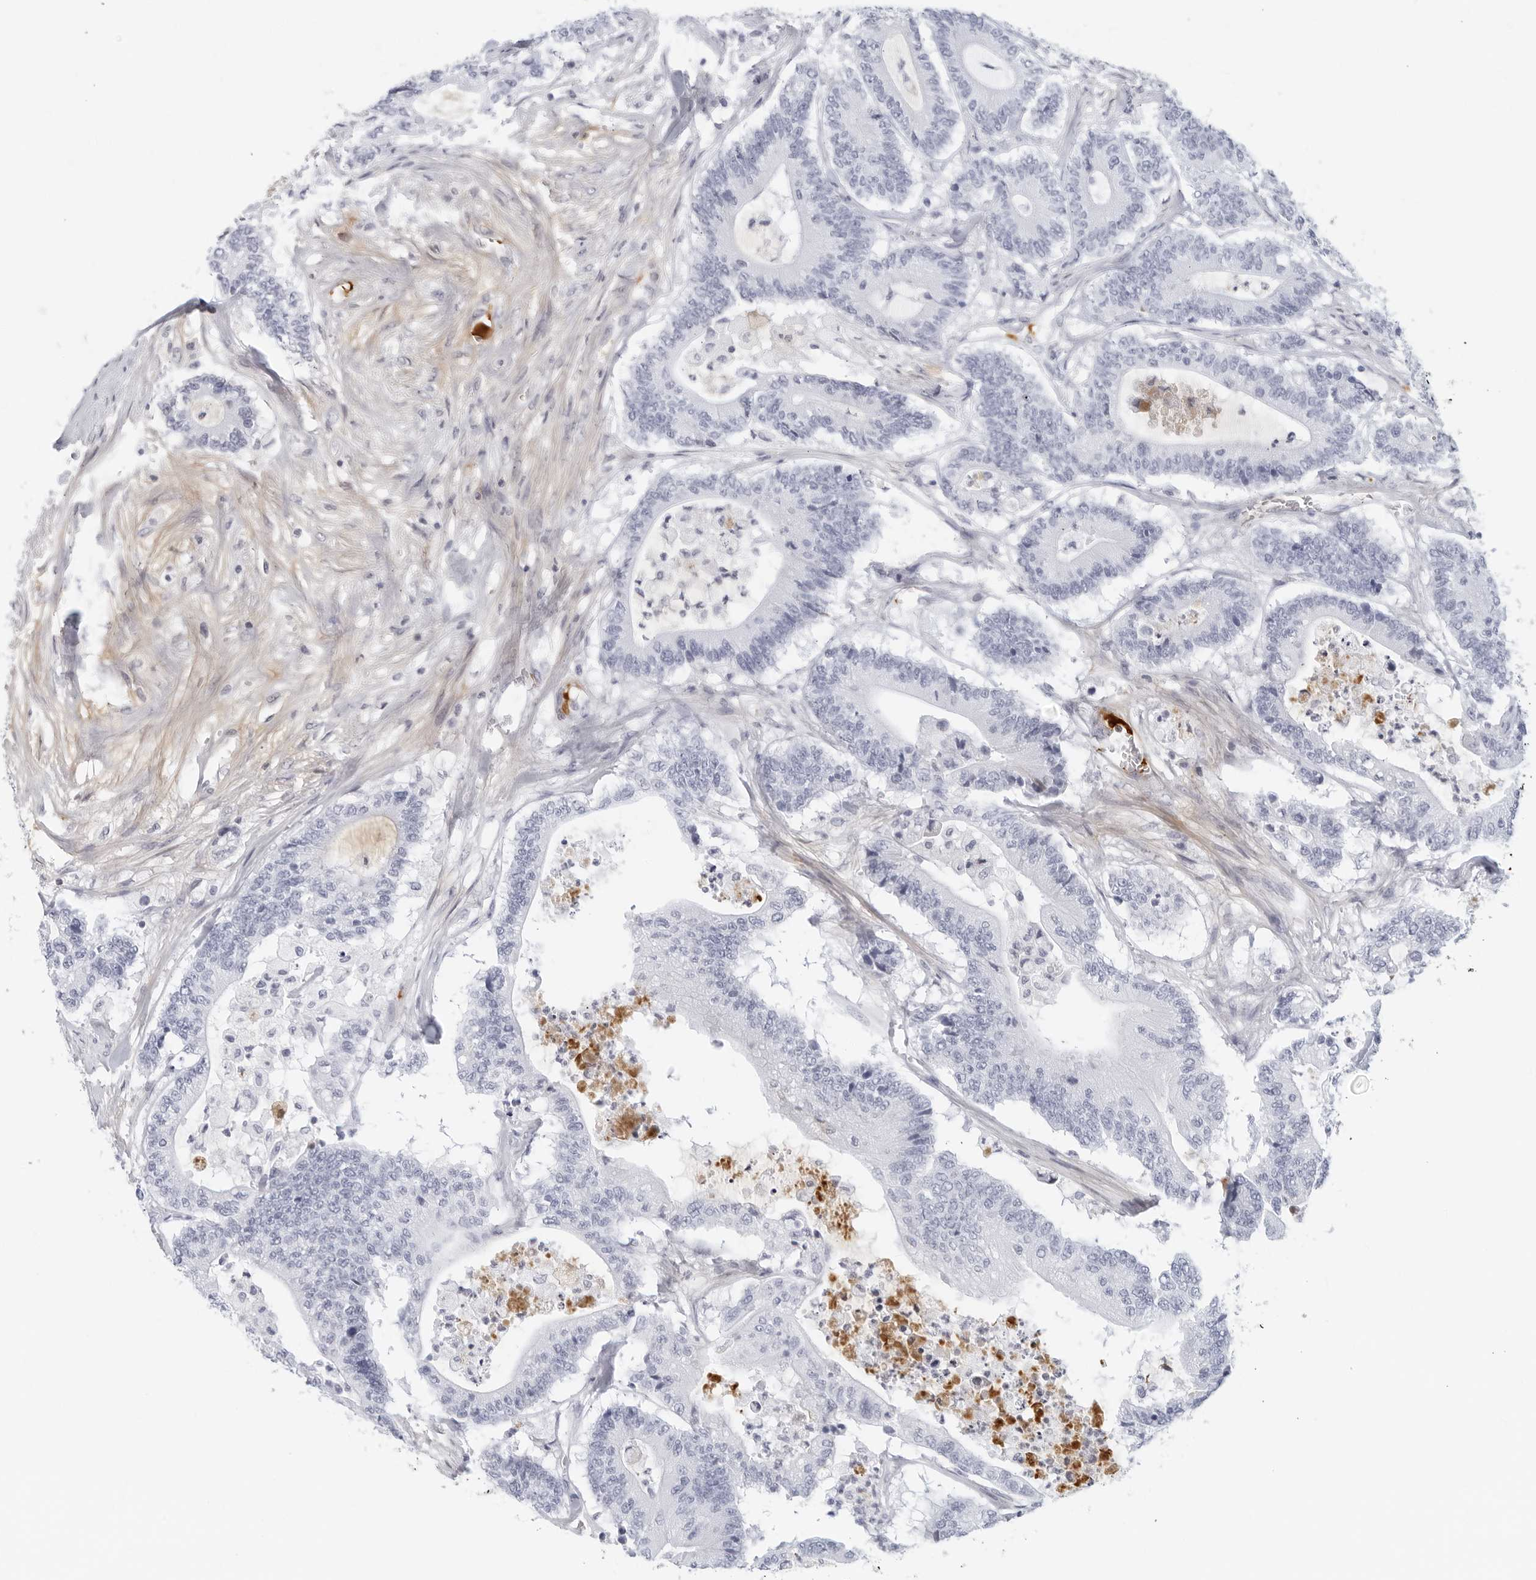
{"staining": {"intensity": "negative", "quantity": "none", "location": "none"}, "tissue": "colorectal cancer", "cell_type": "Tumor cells", "image_type": "cancer", "snomed": [{"axis": "morphology", "description": "Adenocarcinoma, NOS"}, {"axis": "topography", "description": "Colon"}], "caption": "Colorectal cancer (adenocarcinoma) was stained to show a protein in brown. There is no significant positivity in tumor cells.", "gene": "FGG", "patient": {"sex": "female", "age": 84}}